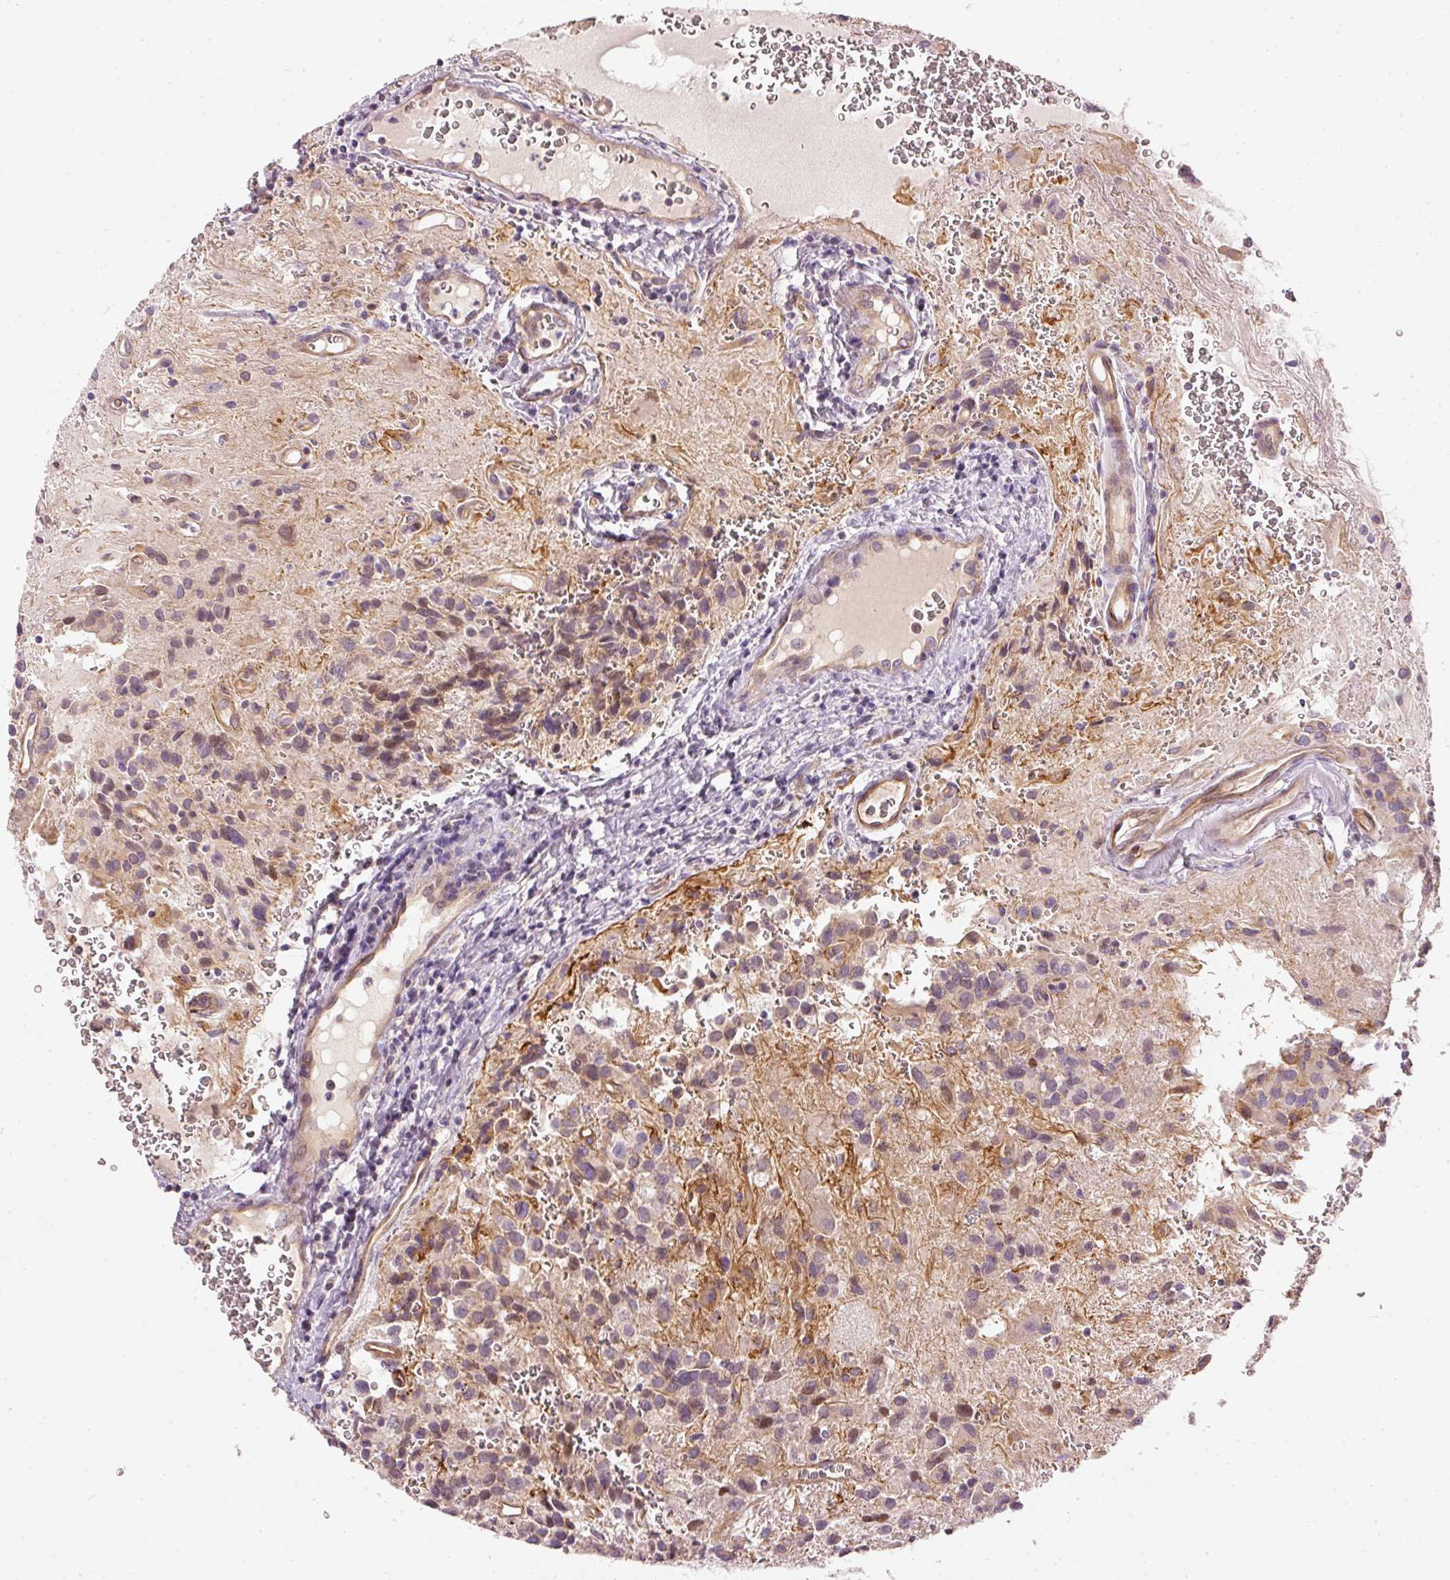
{"staining": {"intensity": "negative", "quantity": "none", "location": "none"}, "tissue": "glioma", "cell_type": "Tumor cells", "image_type": "cancer", "snomed": [{"axis": "morphology", "description": "Glioma, malignant, Low grade"}, {"axis": "topography", "description": "Brain"}], "caption": "Immunohistochemistry (IHC) of human low-grade glioma (malignant) shows no expression in tumor cells.", "gene": "OSR2", "patient": {"sex": "male", "age": 56}}